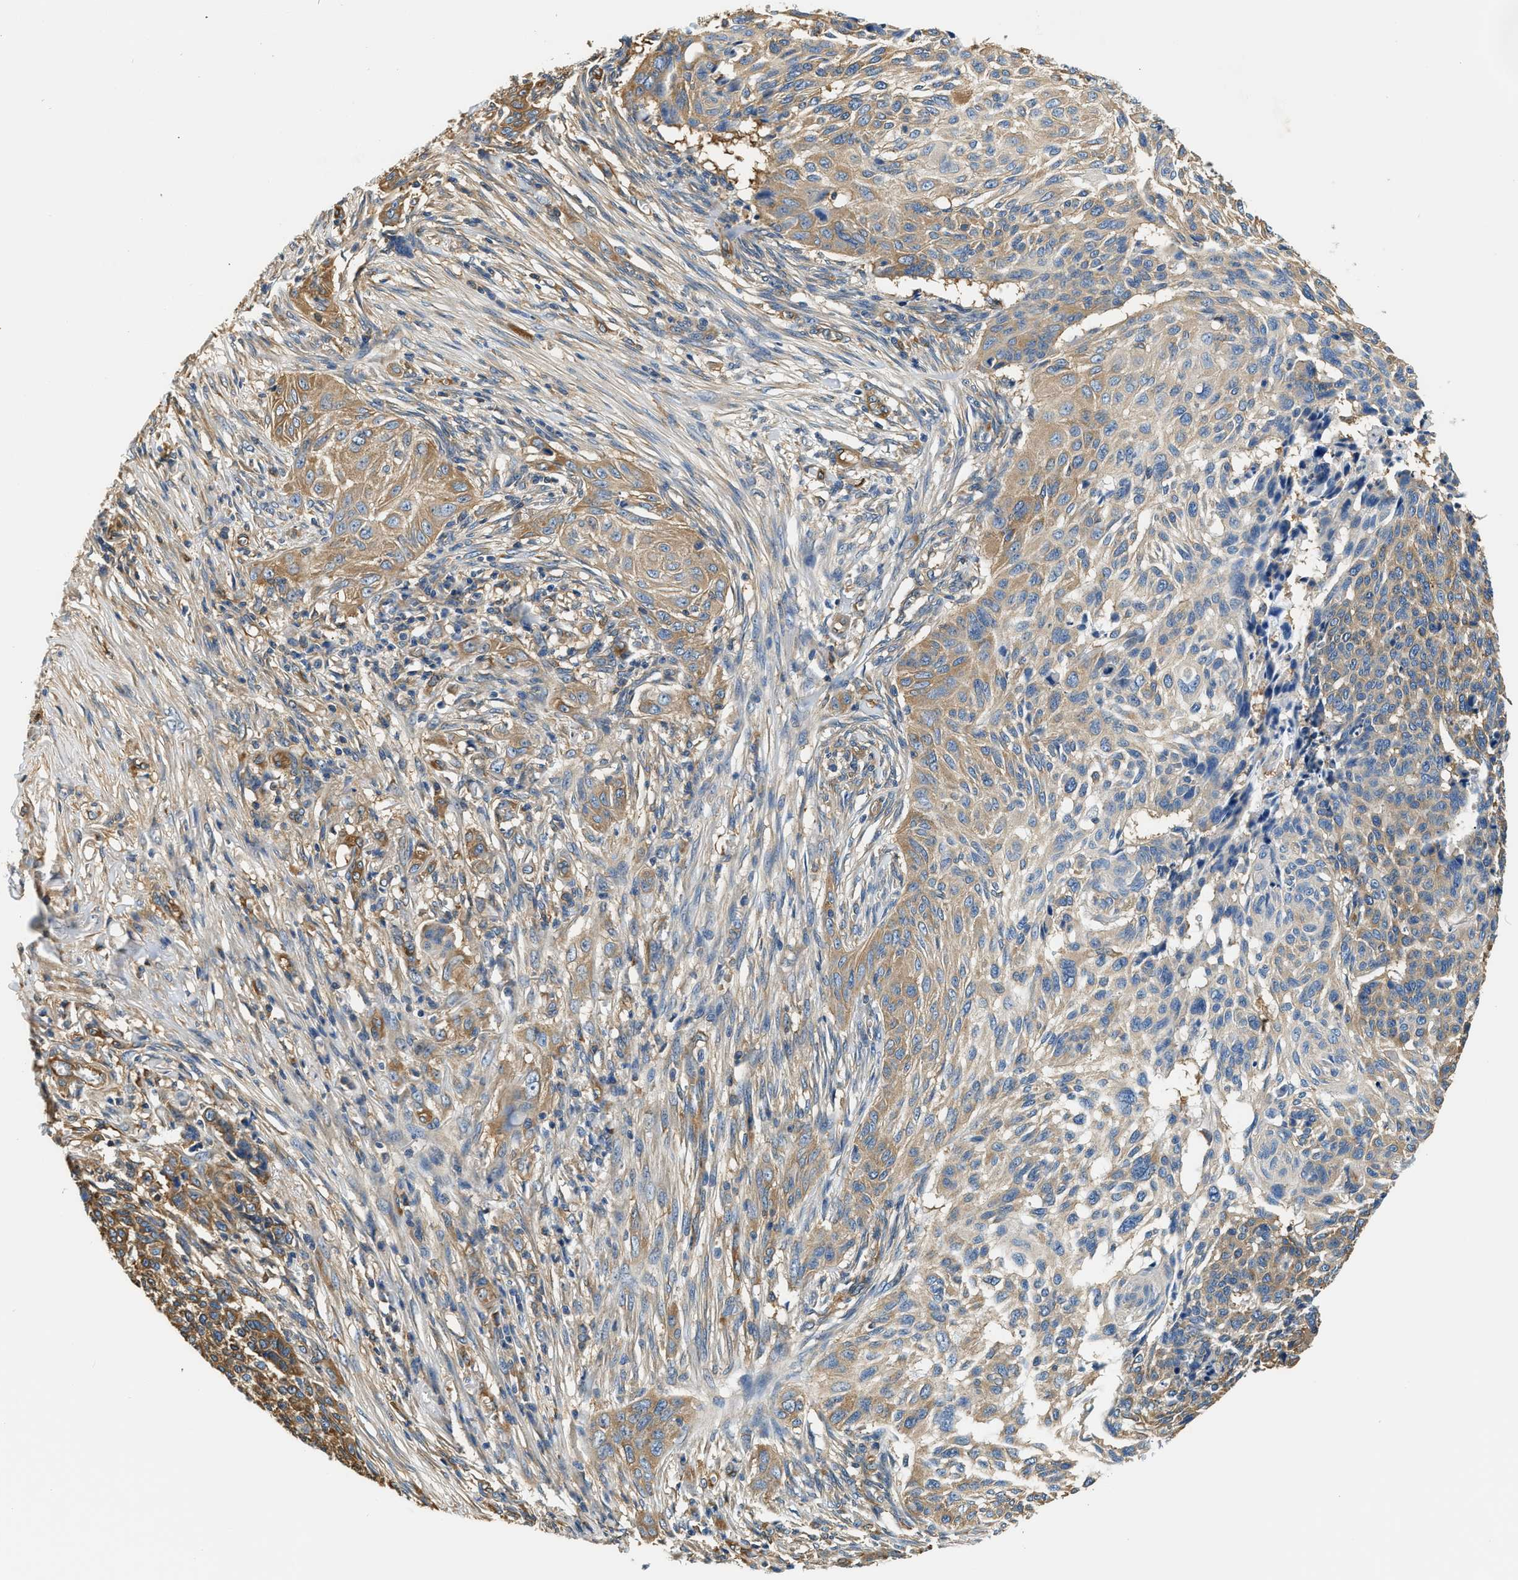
{"staining": {"intensity": "moderate", "quantity": ">75%", "location": "cytoplasmic/membranous"}, "tissue": "skin cancer", "cell_type": "Tumor cells", "image_type": "cancer", "snomed": [{"axis": "morphology", "description": "Basal cell carcinoma"}, {"axis": "topography", "description": "Skin"}], "caption": "Human skin cancer (basal cell carcinoma) stained with a protein marker reveals moderate staining in tumor cells.", "gene": "PPP2R1B", "patient": {"sex": "male", "age": 85}}